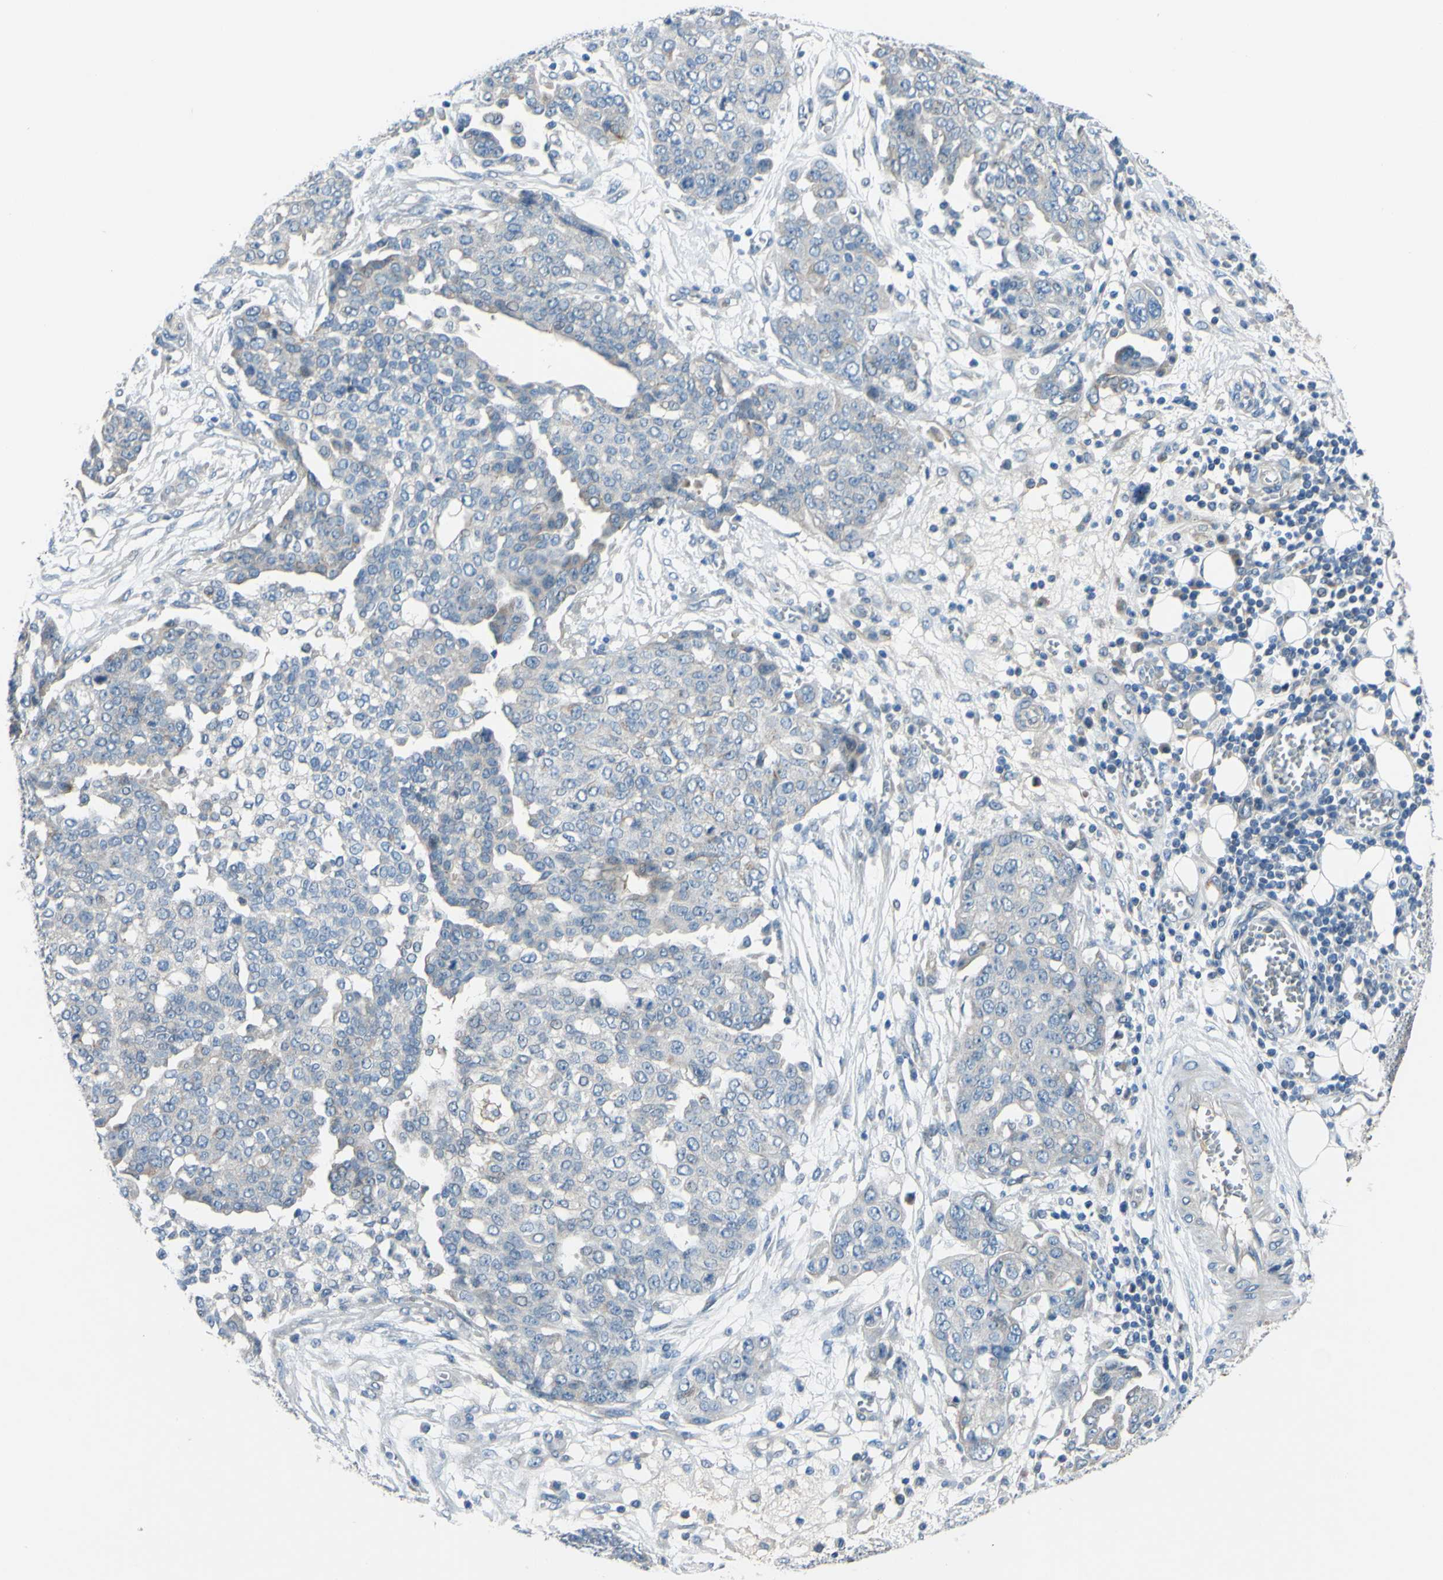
{"staining": {"intensity": "weak", "quantity": "<25%", "location": "cytoplasmic/membranous"}, "tissue": "ovarian cancer", "cell_type": "Tumor cells", "image_type": "cancer", "snomed": [{"axis": "morphology", "description": "Cystadenocarcinoma, serous, NOS"}, {"axis": "topography", "description": "Soft tissue"}, {"axis": "topography", "description": "Ovary"}], "caption": "This histopathology image is of ovarian cancer stained with immunohistochemistry (IHC) to label a protein in brown with the nuclei are counter-stained blue. There is no expression in tumor cells.", "gene": "ARHGAP1", "patient": {"sex": "female", "age": 57}}